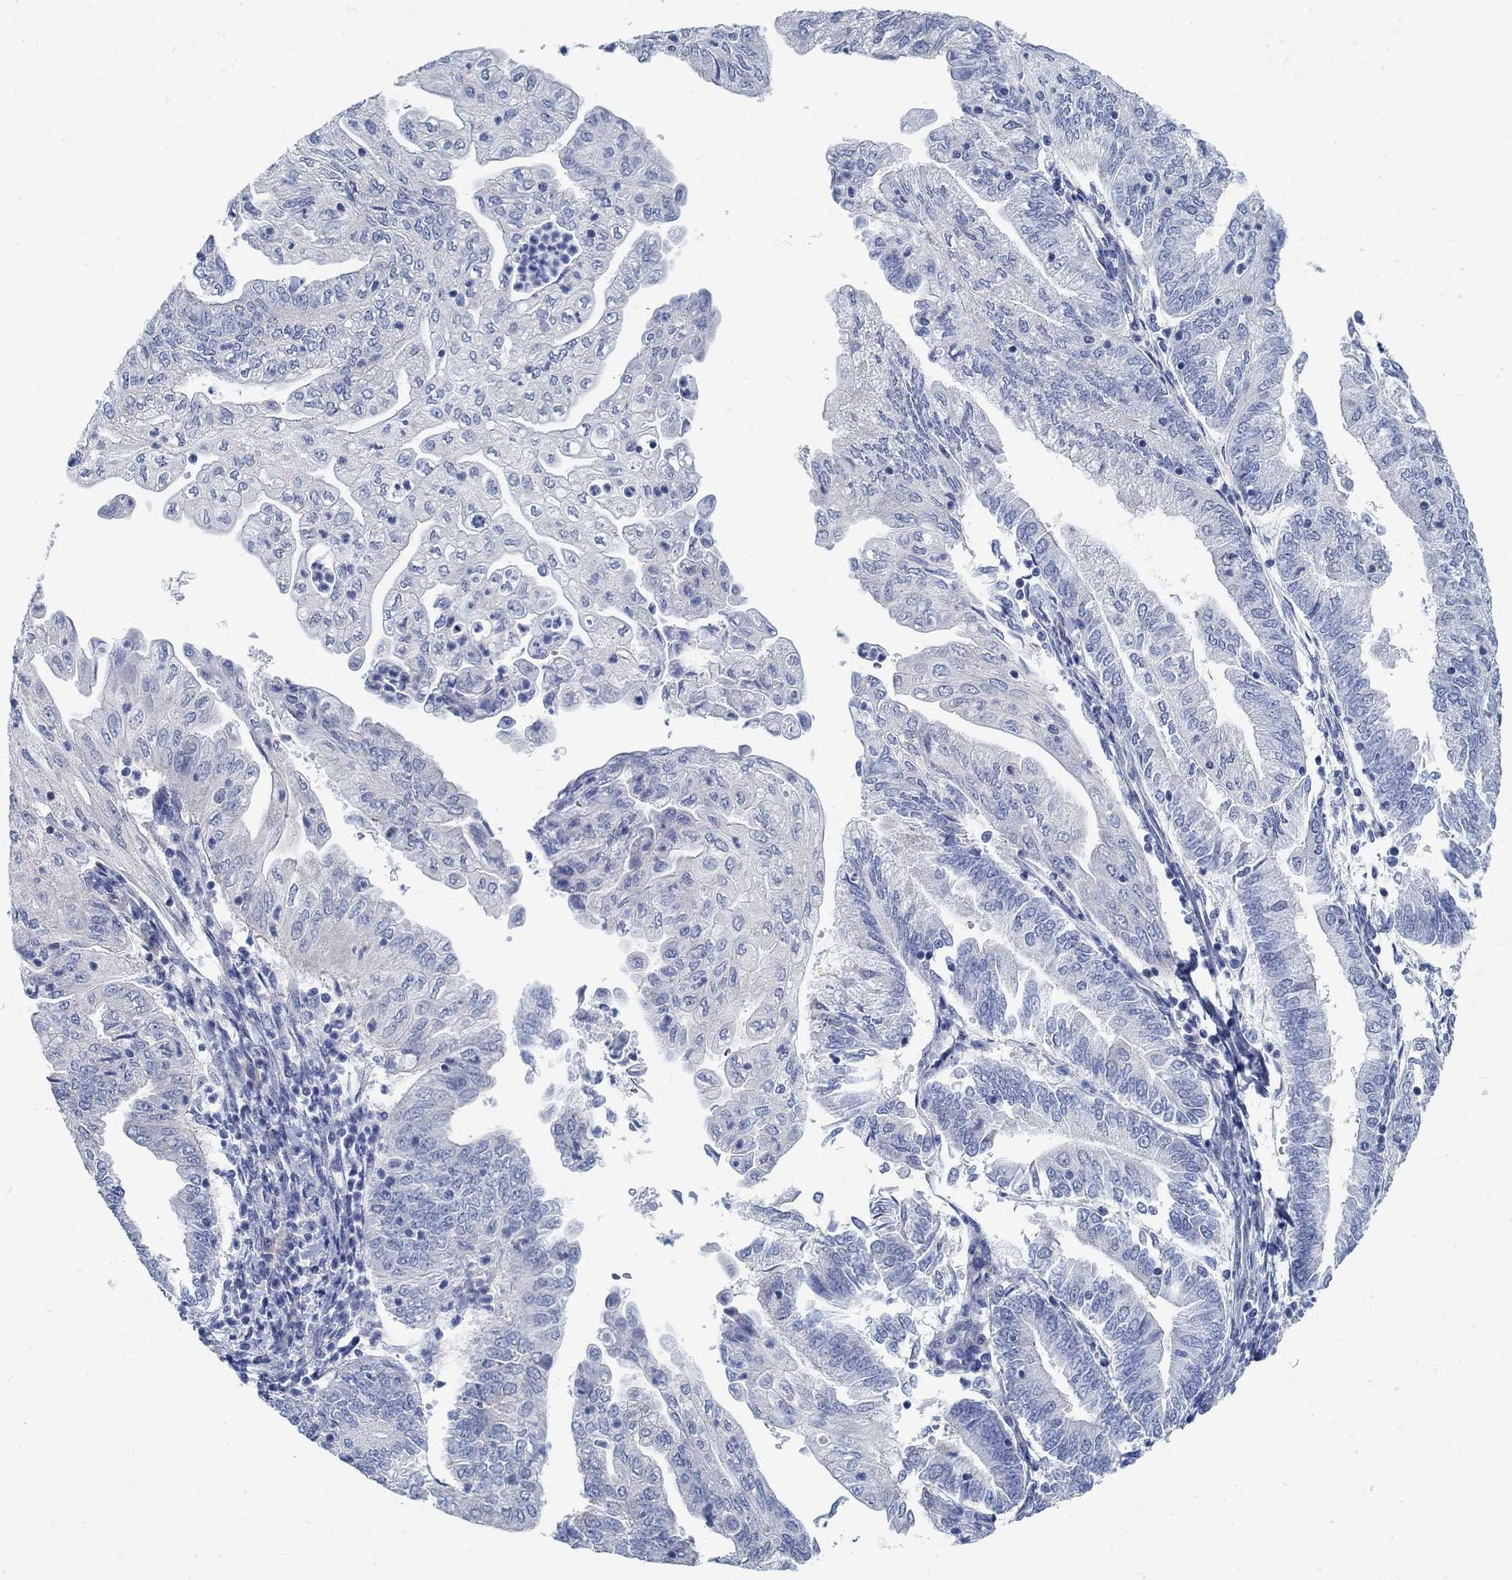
{"staining": {"intensity": "negative", "quantity": "none", "location": "none"}, "tissue": "endometrial cancer", "cell_type": "Tumor cells", "image_type": "cancer", "snomed": [{"axis": "morphology", "description": "Adenocarcinoma, NOS"}, {"axis": "topography", "description": "Endometrium"}], "caption": "This is a image of immunohistochemistry staining of endometrial cancer (adenocarcinoma), which shows no expression in tumor cells.", "gene": "C15orf39", "patient": {"sex": "female", "age": 55}}